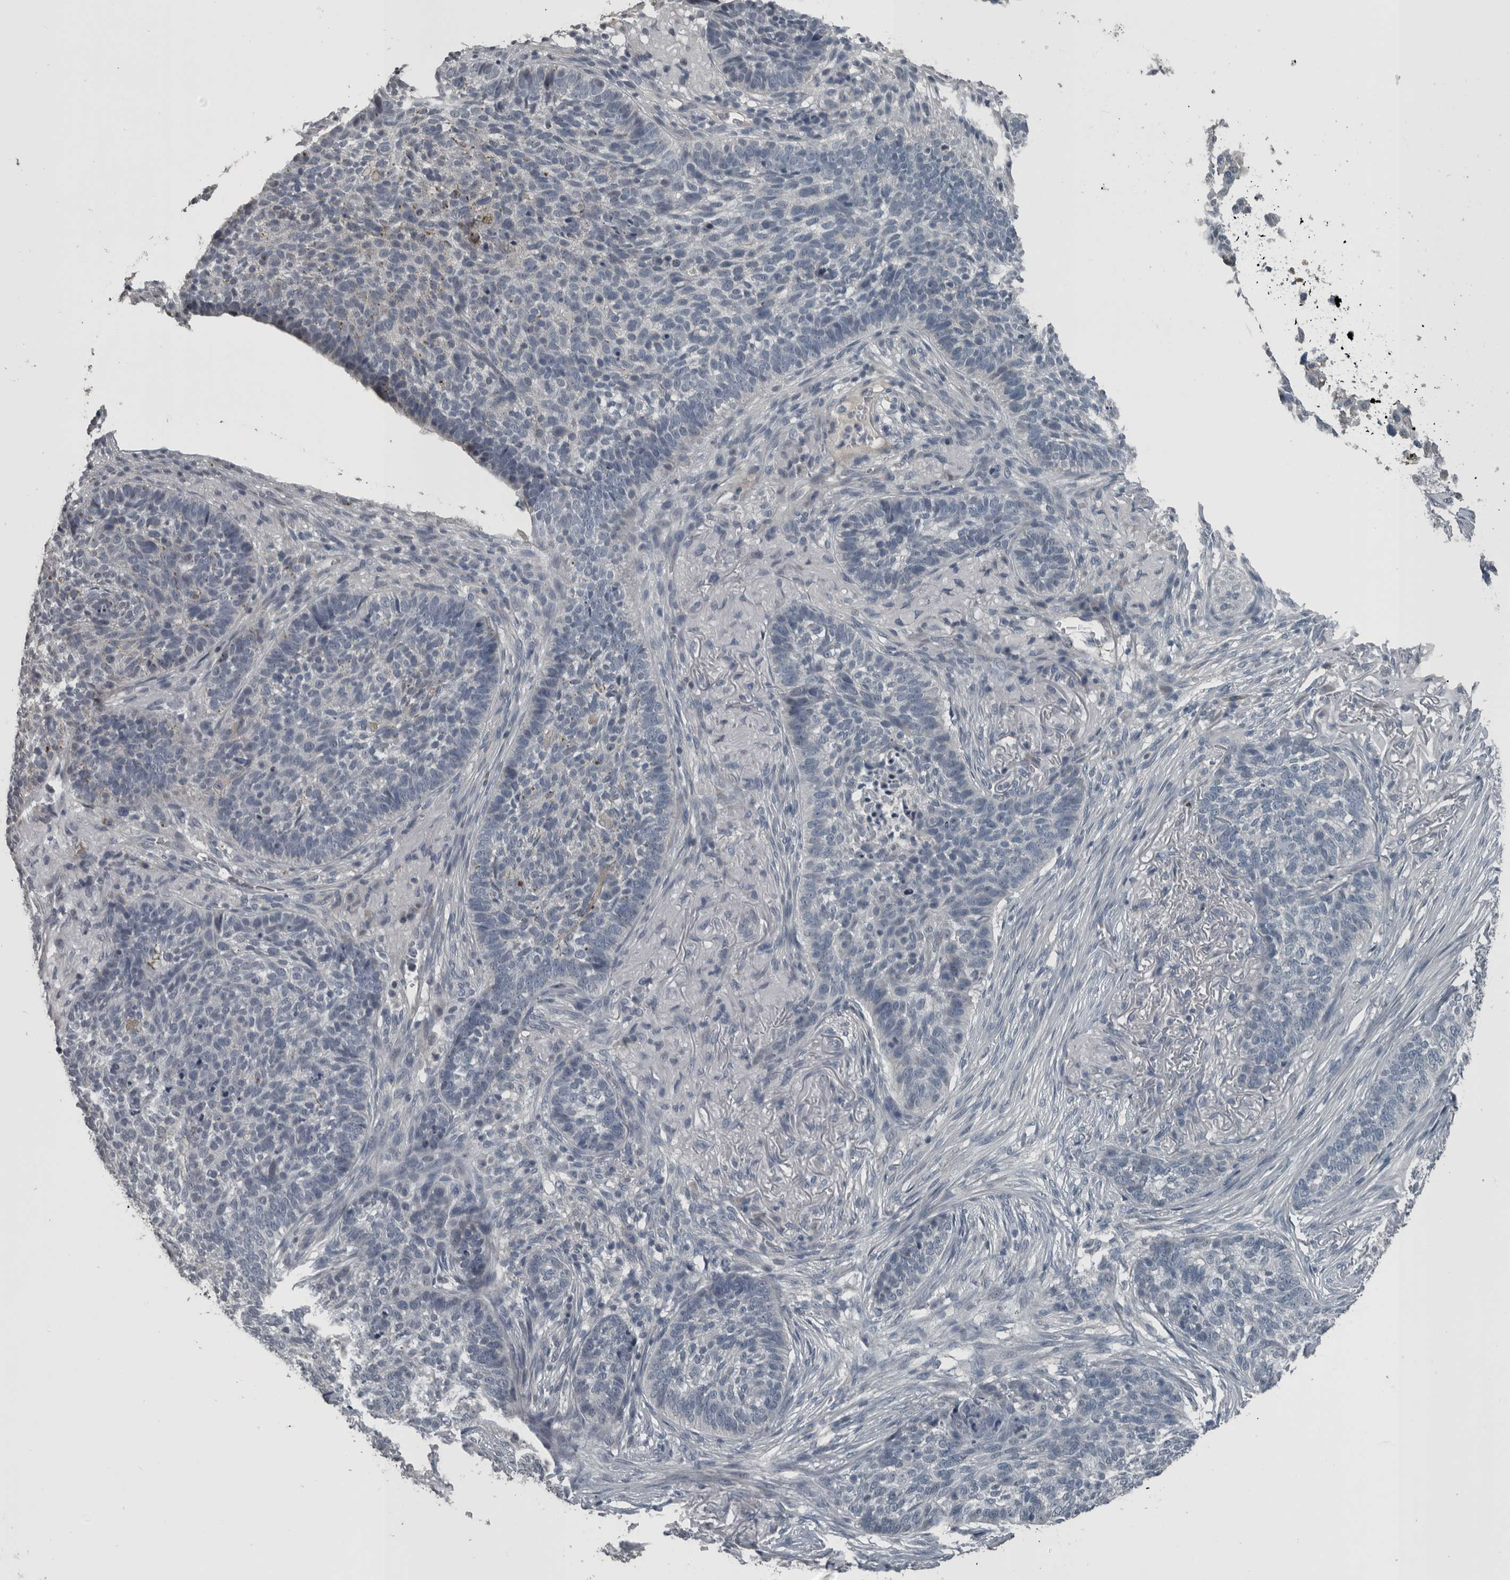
{"staining": {"intensity": "moderate", "quantity": "<25%", "location": "cytoplasmic/membranous"}, "tissue": "skin cancer", "cell_type": "Tumor cells", "image_type": "cancer", "snomed": [{"axis": "morphology", "description": "Basal cell carcinoma"}, {"axis": "topography", "description": "Skin"}], "caption": "An immunohistochemistry photomicrograph of neoplastic tissue is shown. Protein staining in brown shows moderate cytoplasmic/membranous positivity in skin cancer (basal cell carcinoma) within tumor cells.", "gene": "KRT20", "patient": {"sex": "male", "age": 85}}